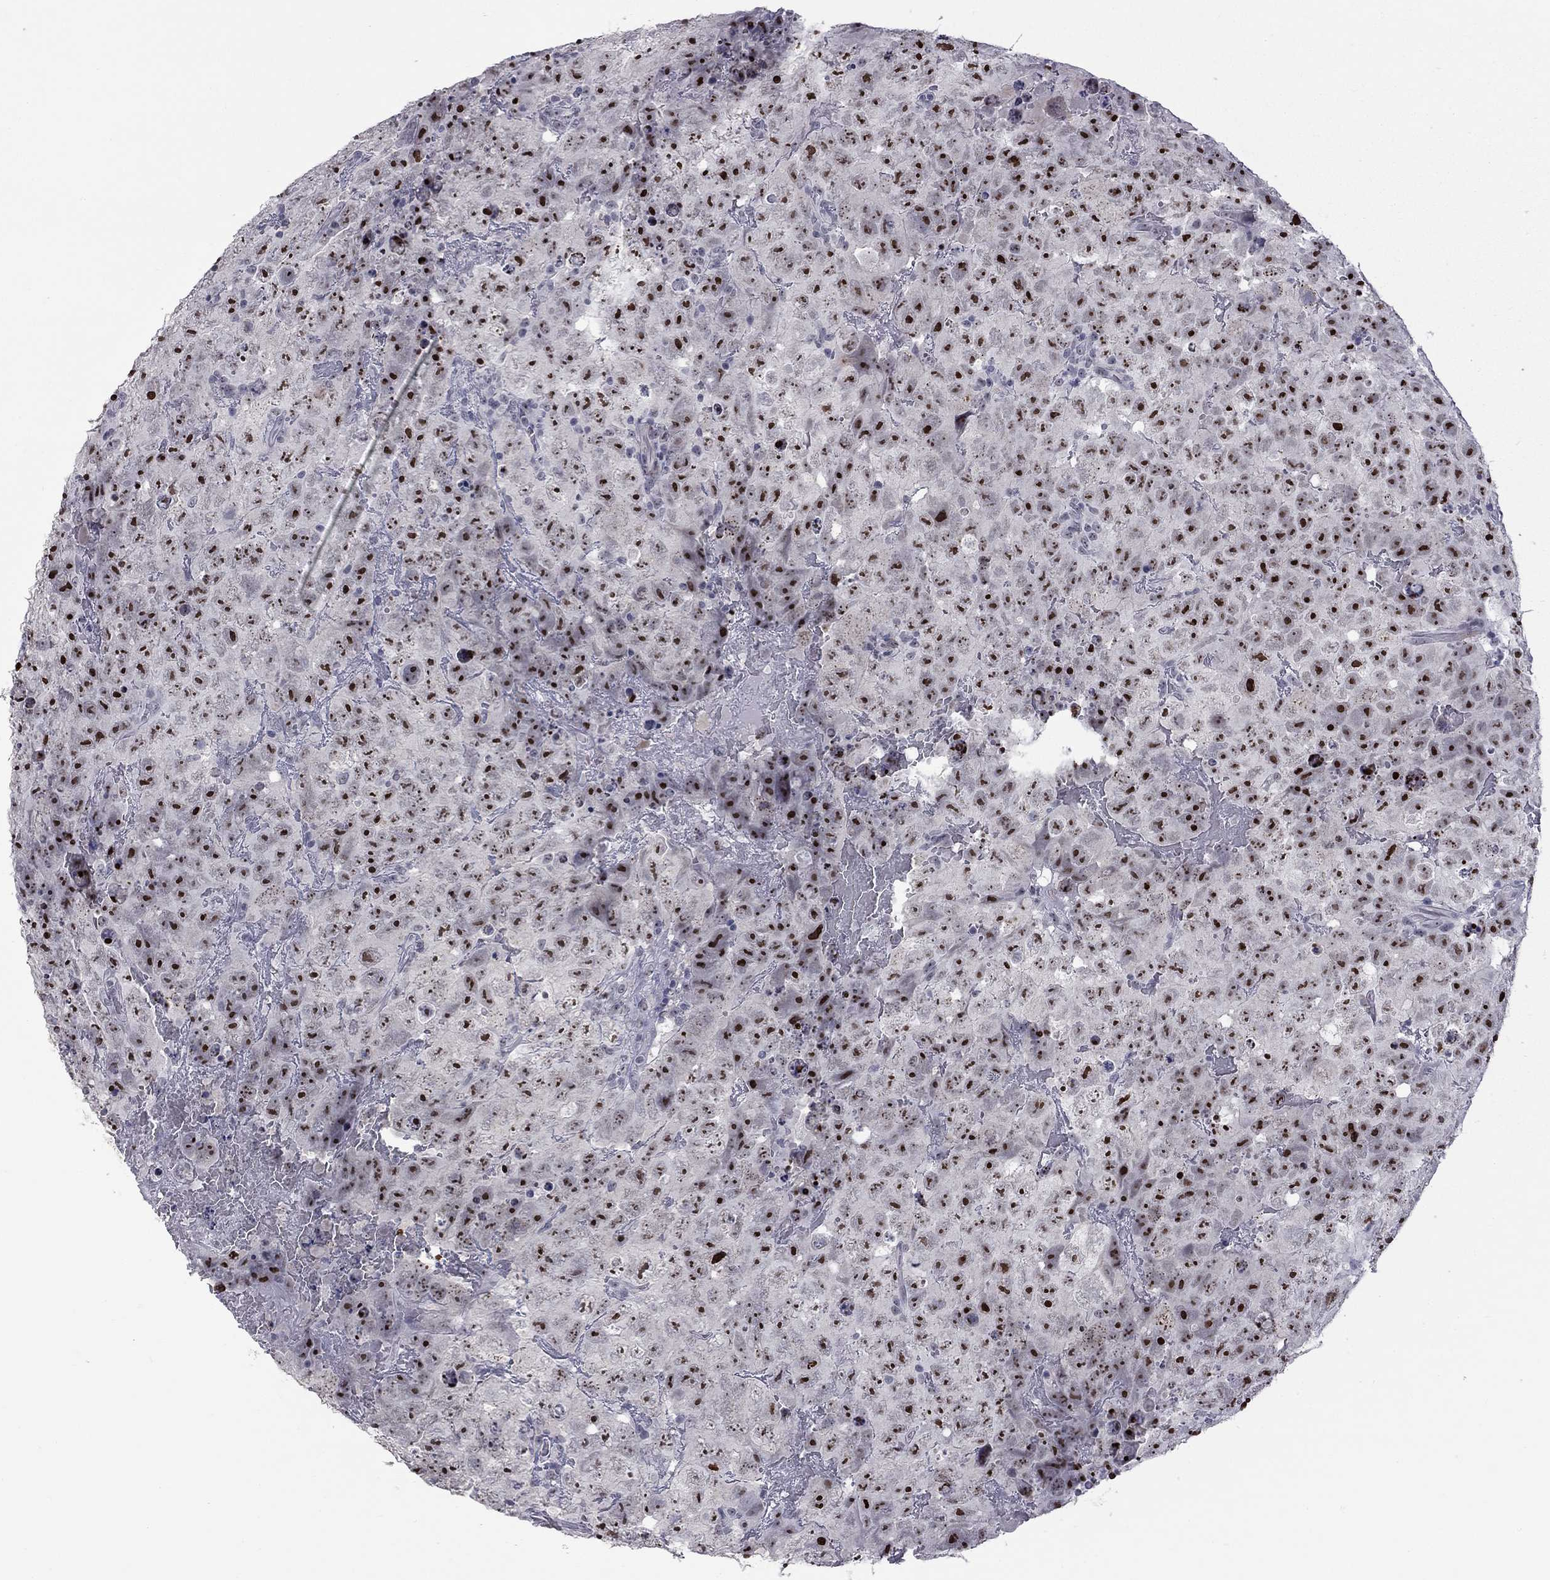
{"staining": {"intensity": "strong", "quantity": ">75%", "location": "nuclear"}, "tissue": "testis cancer", "cell_type": "Tumor cells", "image_type": "cancer", "snomed": [{"axis": "morphology", "description": "Carcinoma, Embryonal, NOS"}, {"axis": "topography", "description": "Testis"}], "caption": "This histopathology image displays immunohistochemistry staining of human testis embryonal carcinoma, with high strong nuclear staining in approximately >75% of tumor cells.", "gene": "GSG1L", "patient": {"sex": "male", "age": 24}}